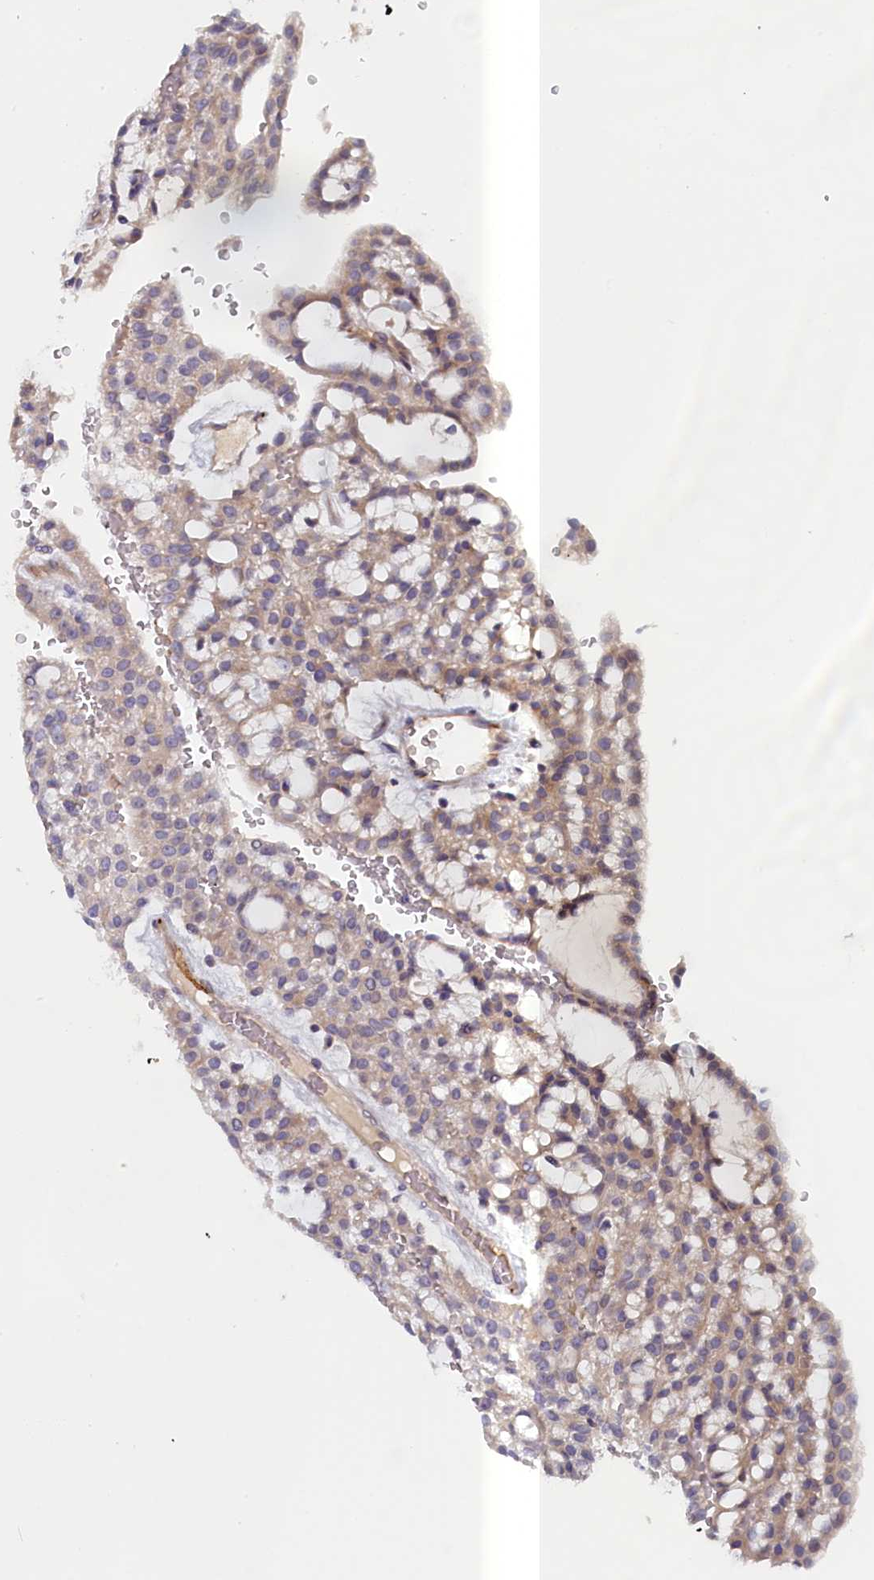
{"staining": {"intensity": "moderate", "quantity": "<25%", "location": "cytoplasmic/membranous"}, "tissue": "renal cancer", "cell_type": "Tumor cells", "image_type": "cancer", "snomed": [{"axis": "morphology", "description": "Adenocarcinoma, NOS"}, {"axis": "topography", "description": "Kidney"}], "caption": "Tumor cells show low levels of moderate cytoplasmic/membranous staining in about <25% of cells in human renal adenocarcinoma.", "gene": "IGFALS", "patient": {"sex": "male", "age": 63}}